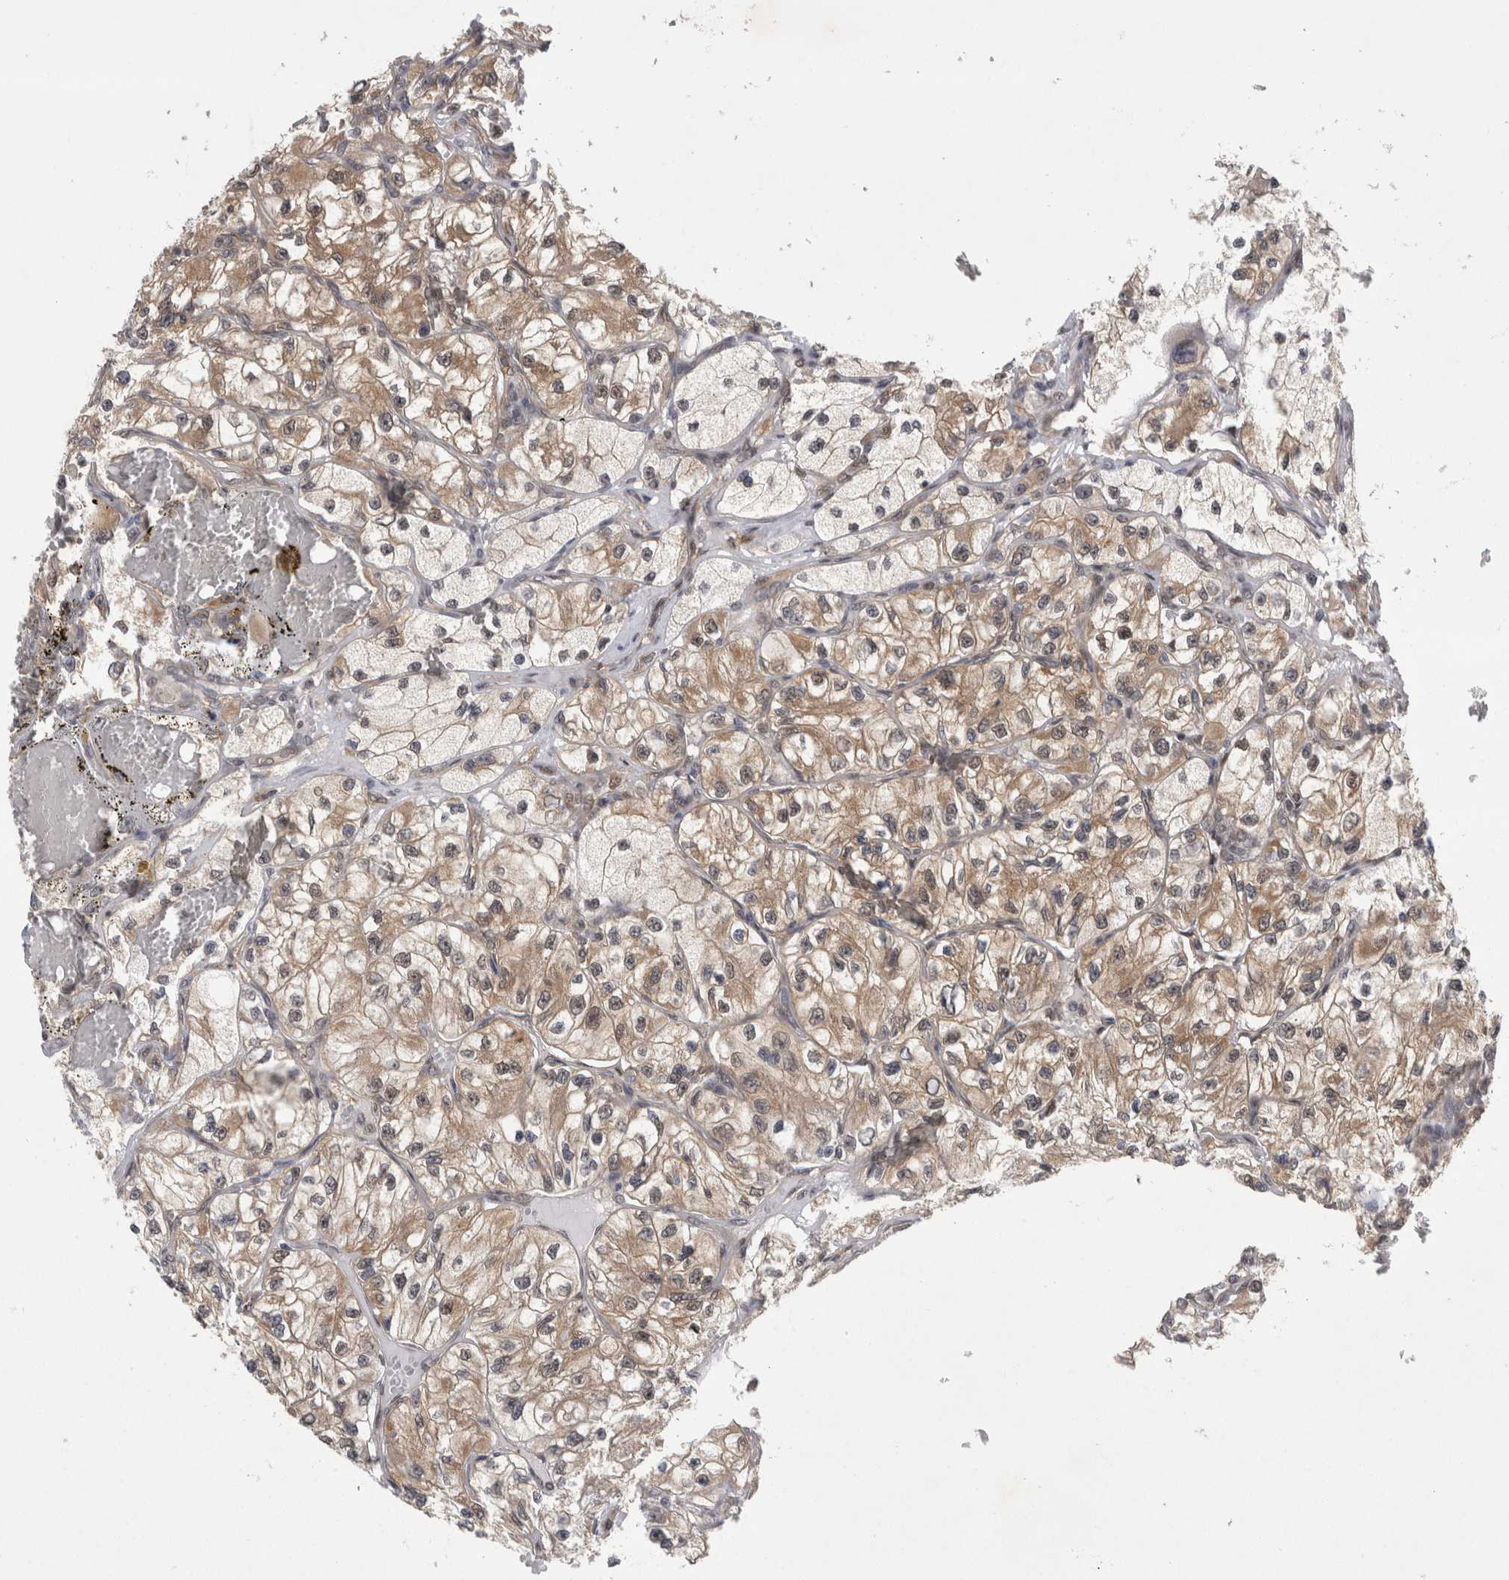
{"staining": {"intensity": "moderate", "quantity": ">75%", "location": "cytoplasmic/membranous"}, "tissue": "renal cancer", "cell_type": "Tumor cells", "image_type": "cancer", "snomed": [{"axis": "morphology", "description": "Adenocarcinoma, NOS"}, {"axis": "topography", "description": "Kidney"}], "caption": "Adenocarcinoma (renal) was stained to show a protein in brown. There is medium levels of moderate cytoplasmic/membranous staining in approximately >75% of tumor cells.", "gene": "PSMB2", "patient": {"sex": "female", "age": 57}}